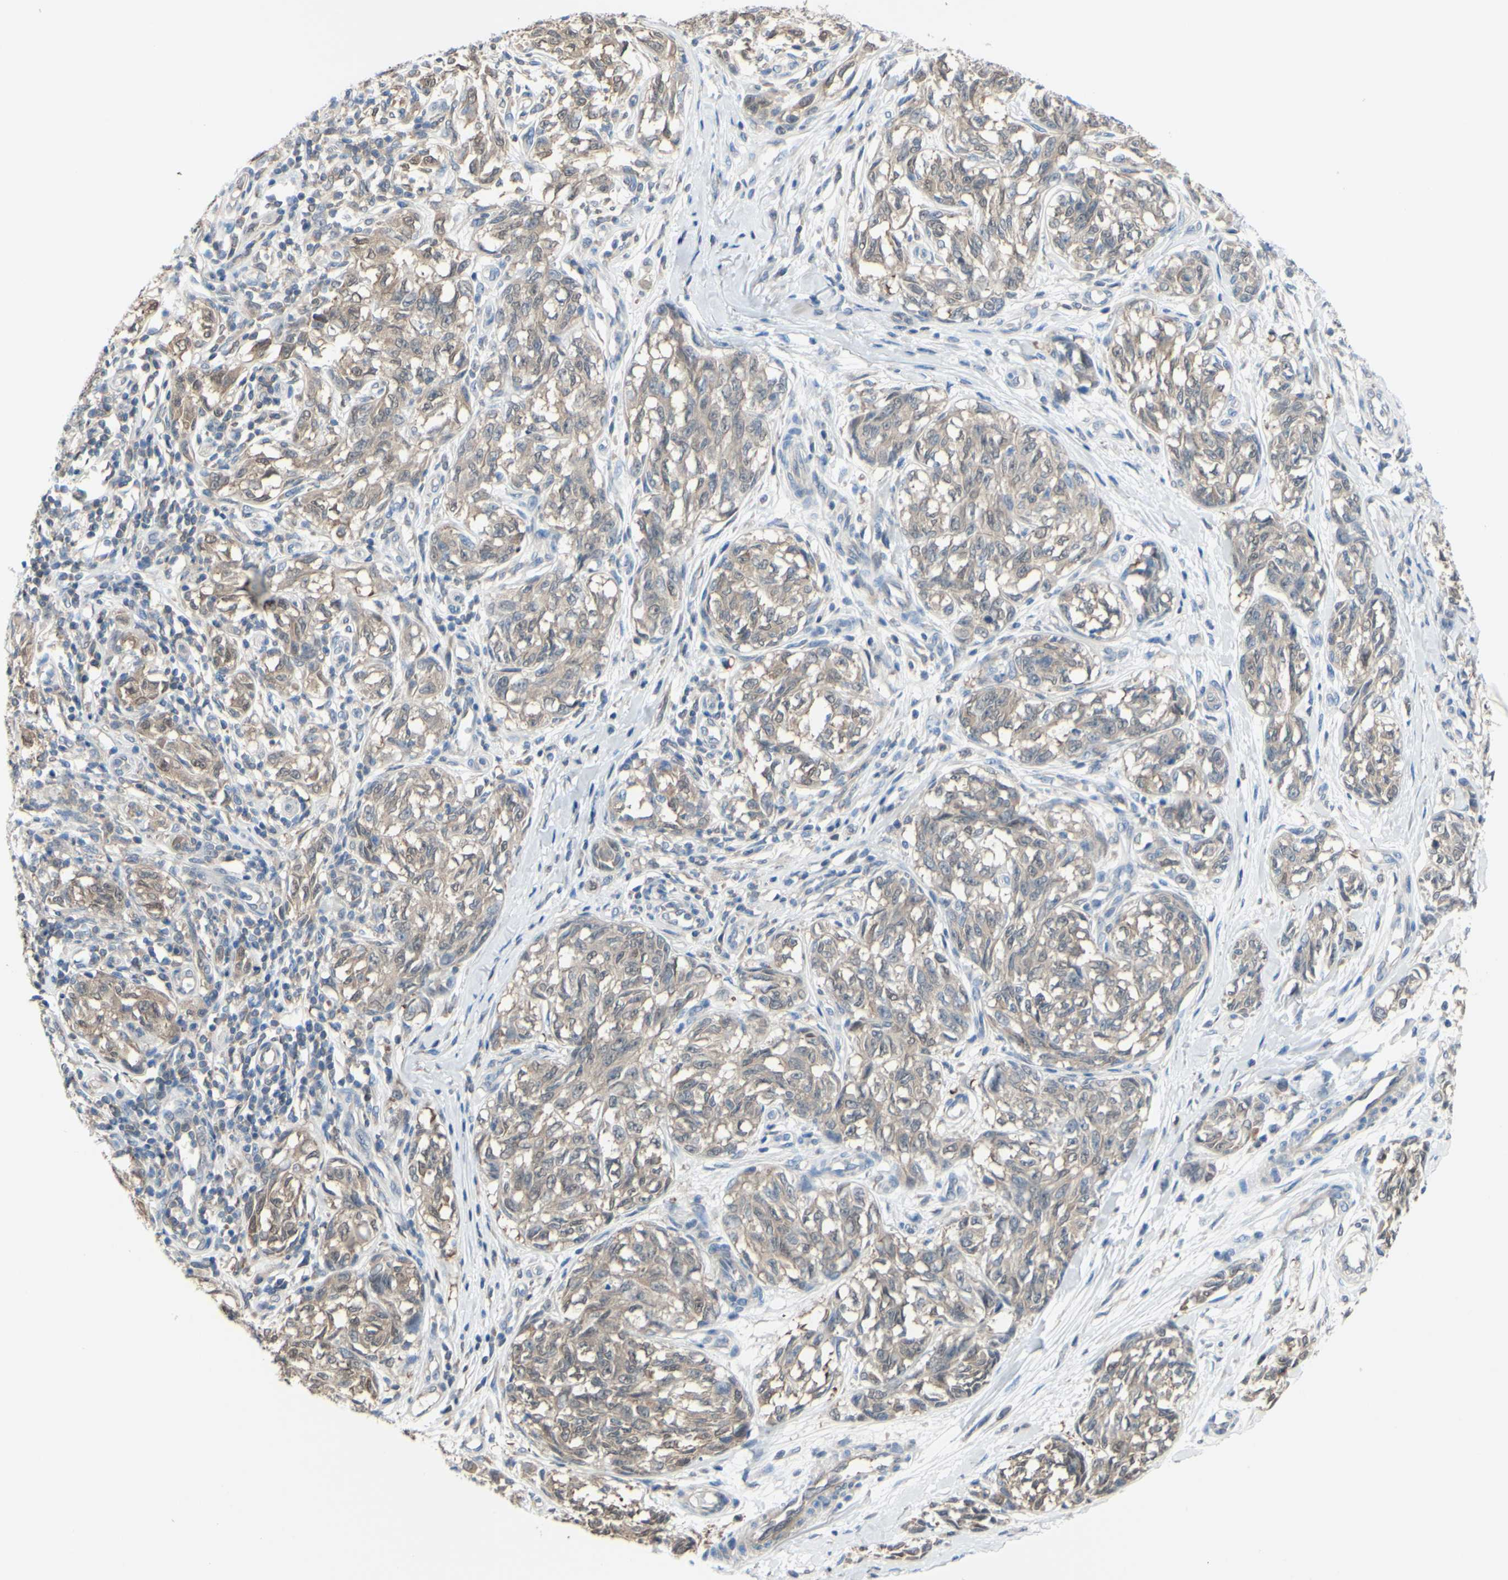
{"staining": {"intensity": "moderate", "quantity": "25%-75%", "location": "cytoplasmic/membranous,nuclear"}, "tissue": "melanoma", "cell_type": "Tumor cells", "image_type": "cancer", "snomed": [{"axis": "morphology", "description": "Malignant melanoma, NOS"}, {"axis": "topography", "description": "Skin"}], "caption": "Malignant melanoma stained for a protein (brown) shows moderate cytoplasmic/membranous and nuclear positive staining in about 25%-75% of tumor cells.", "gene": "UPK3B", "patient": {"sex": "female", "age": 64}}